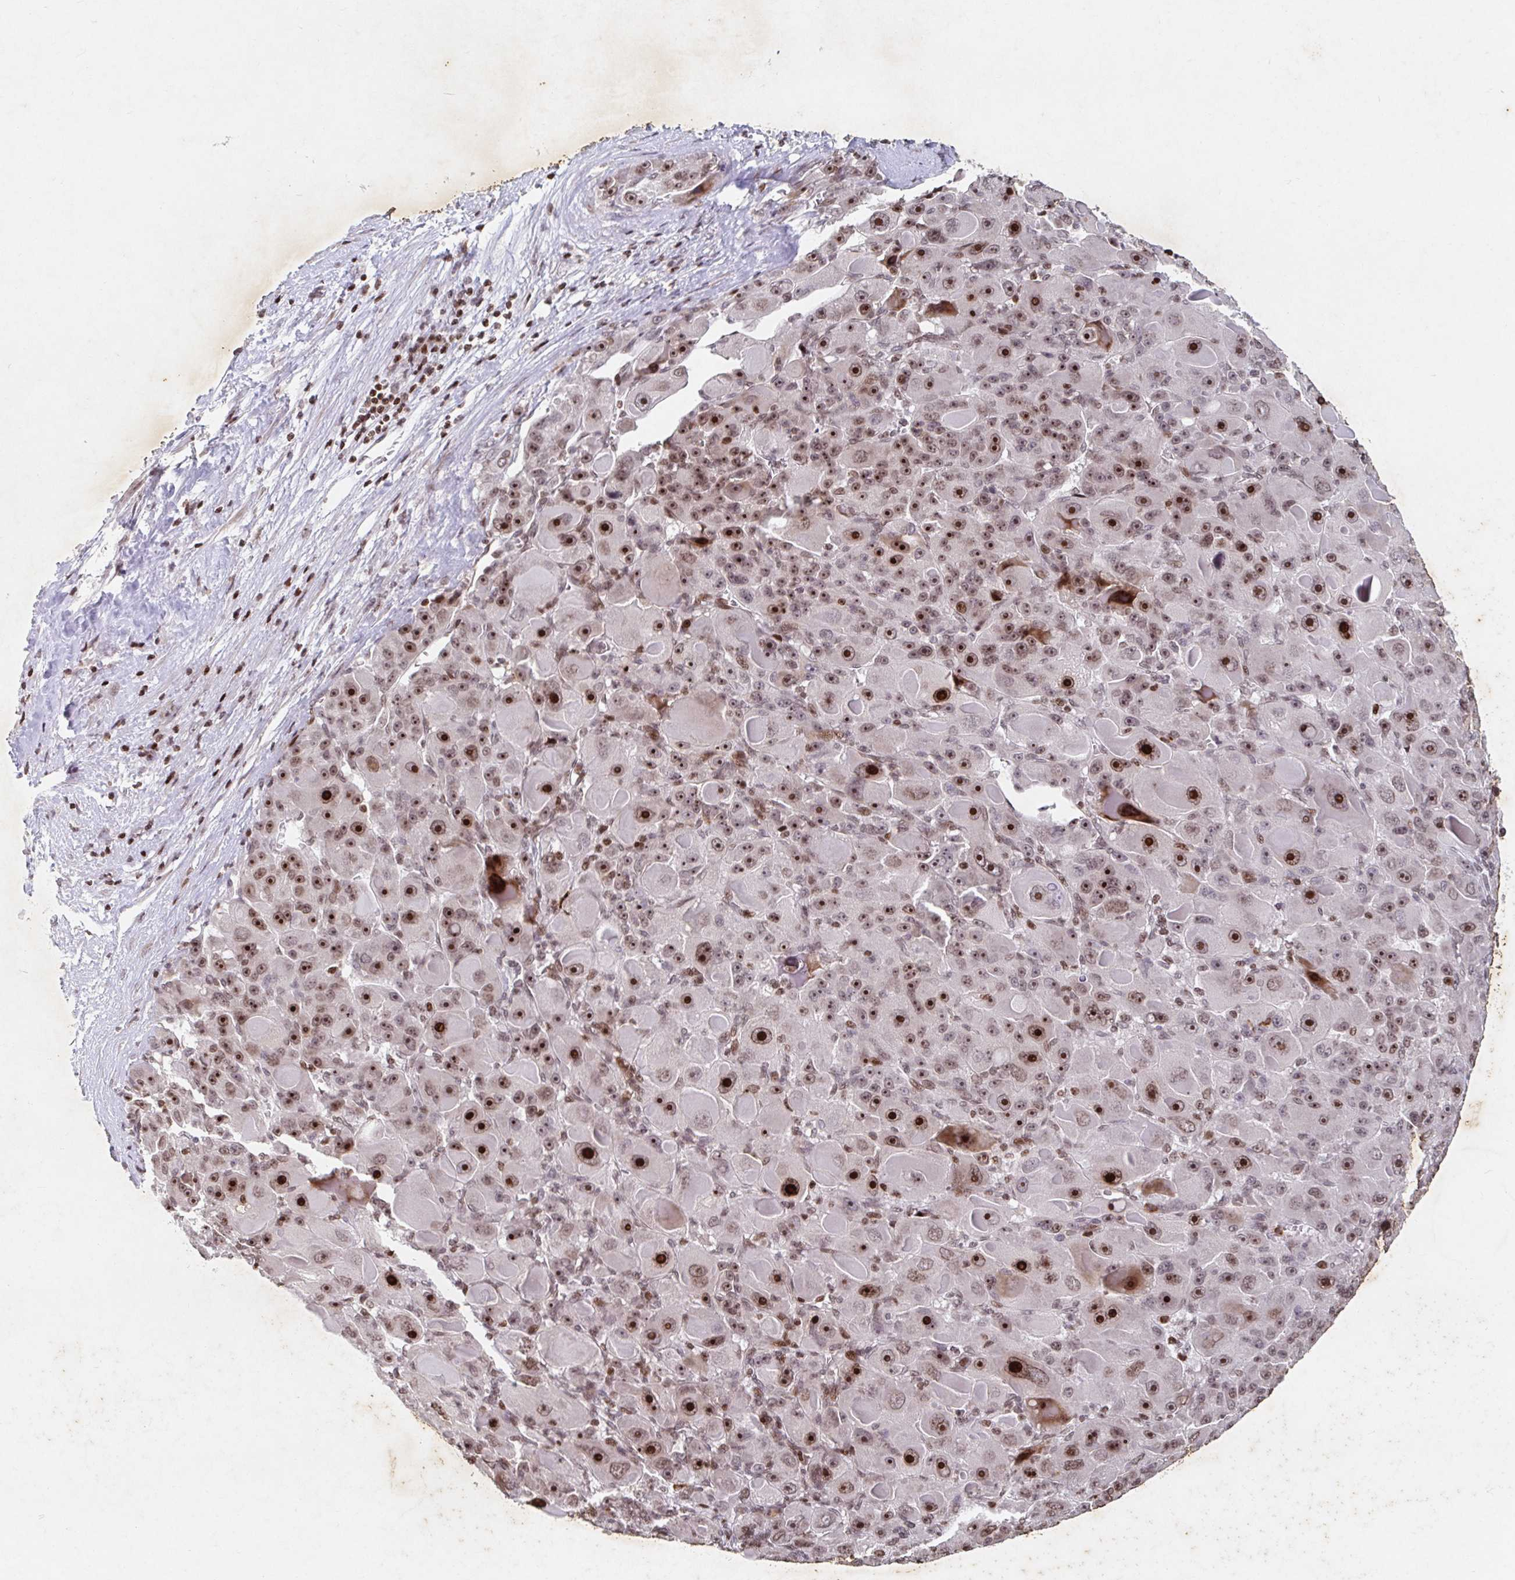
{"staining": {"intensity": "strong", "quantity": ">75%", "location": "nuclear"}, "tissue": "liver cancer", "cell_type": "Tumor cells", "image_type": "cancer", "snomed": [{"axis": "morphology", "description": "Carcinoma, Hepatocellular, NOS"}, {"axis": "topography", "description": "Liver"}], "caption": "An immunohistochemistry (IHC) micrograph of tumor tissue is shown. Protein staining in brown highlights strong nuclear positivity in hepatocellular carcinoma (liver) within tumor cells. (DAB IHC, brown staining for protein, blue staining for nuclei).", "gene": "C19orf53", "patient": {"sex": "male", "age": 76}}